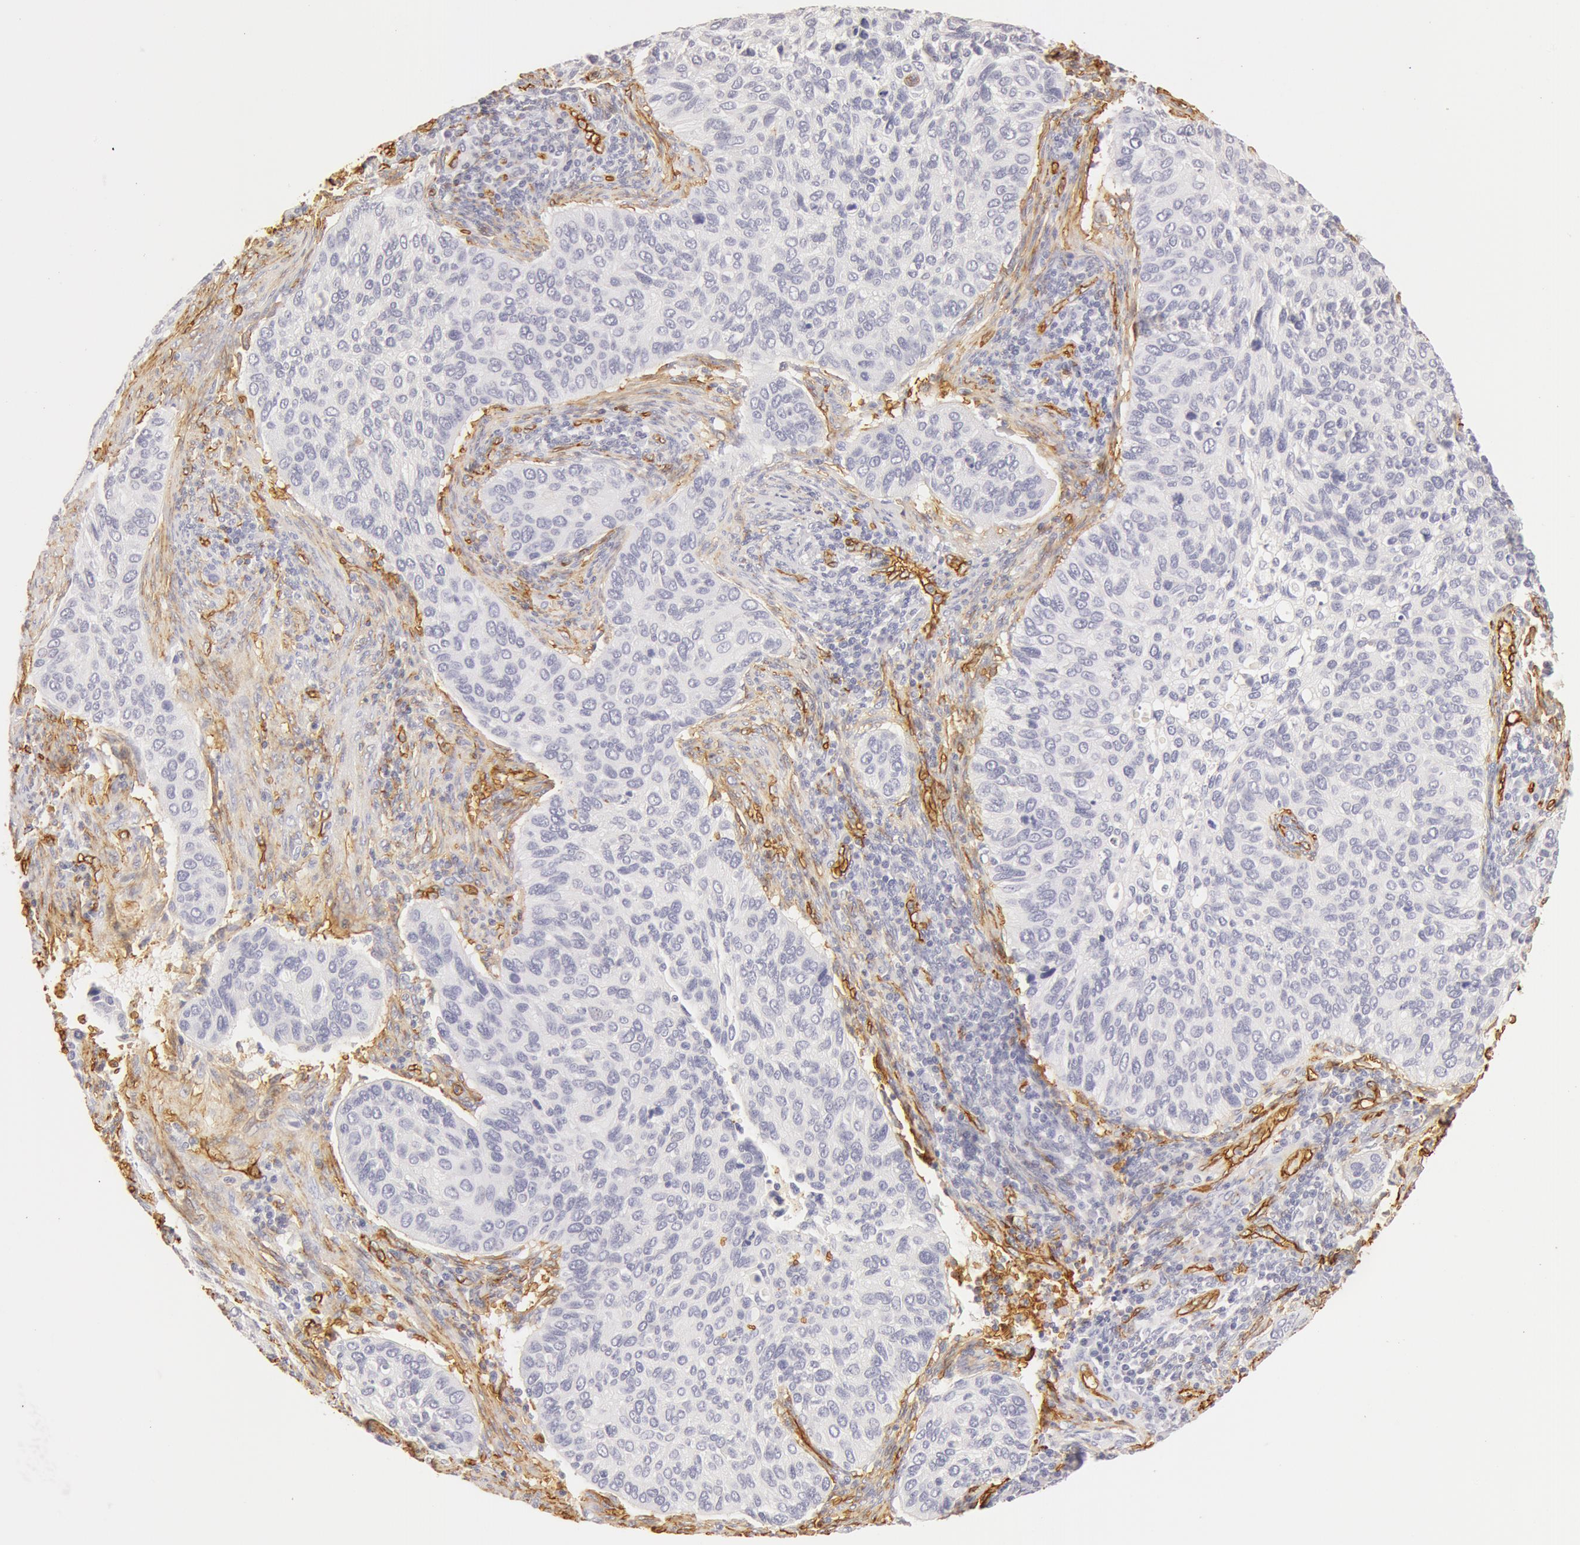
{"staining": {"intensity": "negative", "quantity": "none", "location": "none"}, "tissue": "cervical cancer", "cell_type": "Tumor cells", "image_type": "cancer", "snomed": [{"axis": "morphology", "description": "Adenocarcinoma, NOS"}, {"axis": "topography", "description": "Cervix"}], "caption": "This is an immunohistochemistry (IHC) image of human cervical adenocarcinoma. There is no positivity in tumor cells.", "gene": "AQP1", "patient": {"sex": "female", "age": 29}}